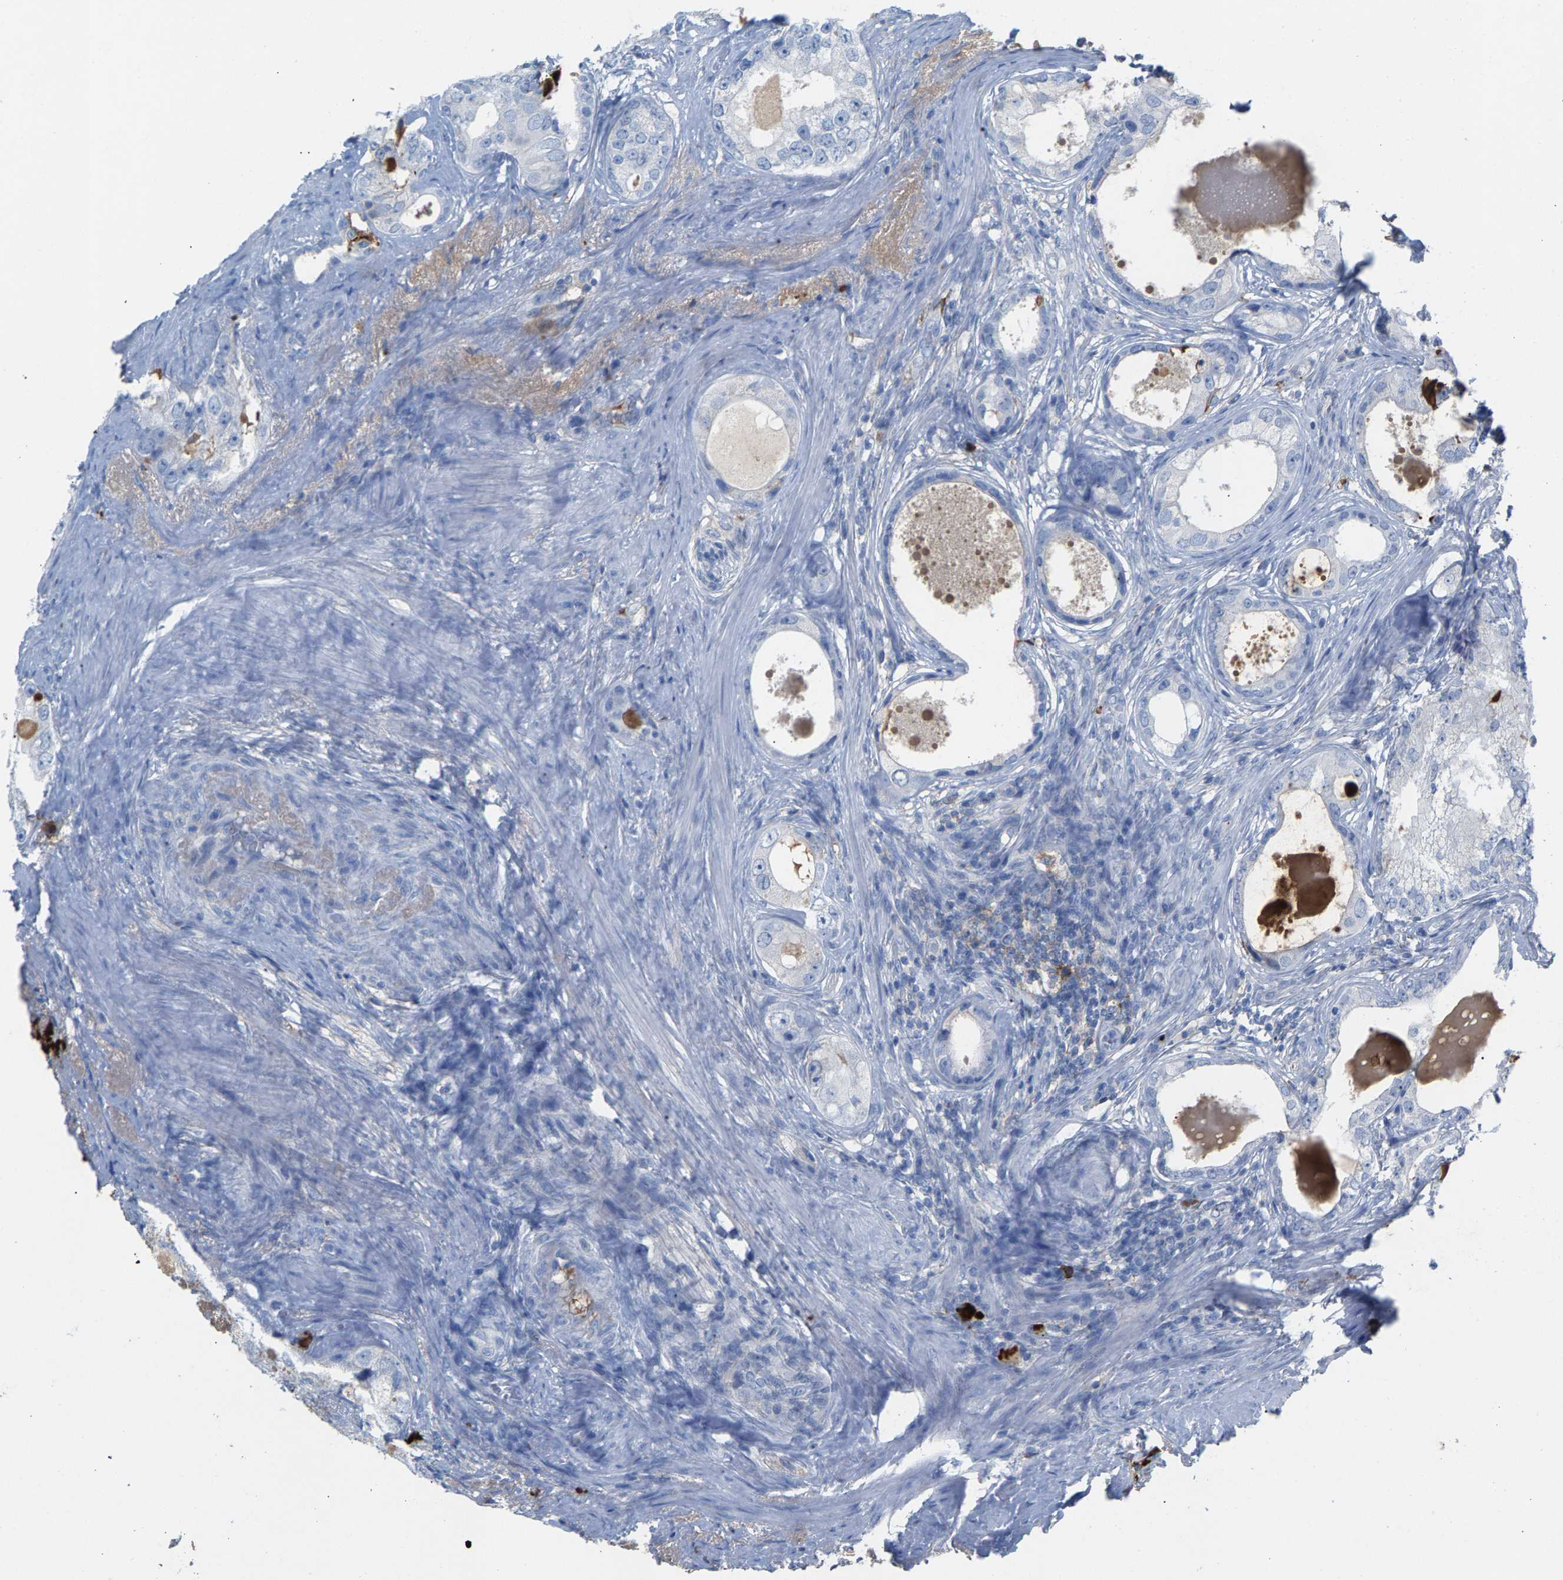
{"staining": {"intensity": "negative", "quantity": "none", "location": "none"}, "tissue": "prostate cancer", "cell_type": "Tumor cells", "image_type": "cancer", "snomed": [{"axis": "morphology", "description": "Adenocarcinoma, High grade"}, {"axis": "topography", "description": "Prostate"}], "caption": "There is no significant expression in tumor cells of prostate cancer (adenocarcinoma (high-grade)).", "gene": "APOH", "patient": {"sex": "male", "age": 66}}